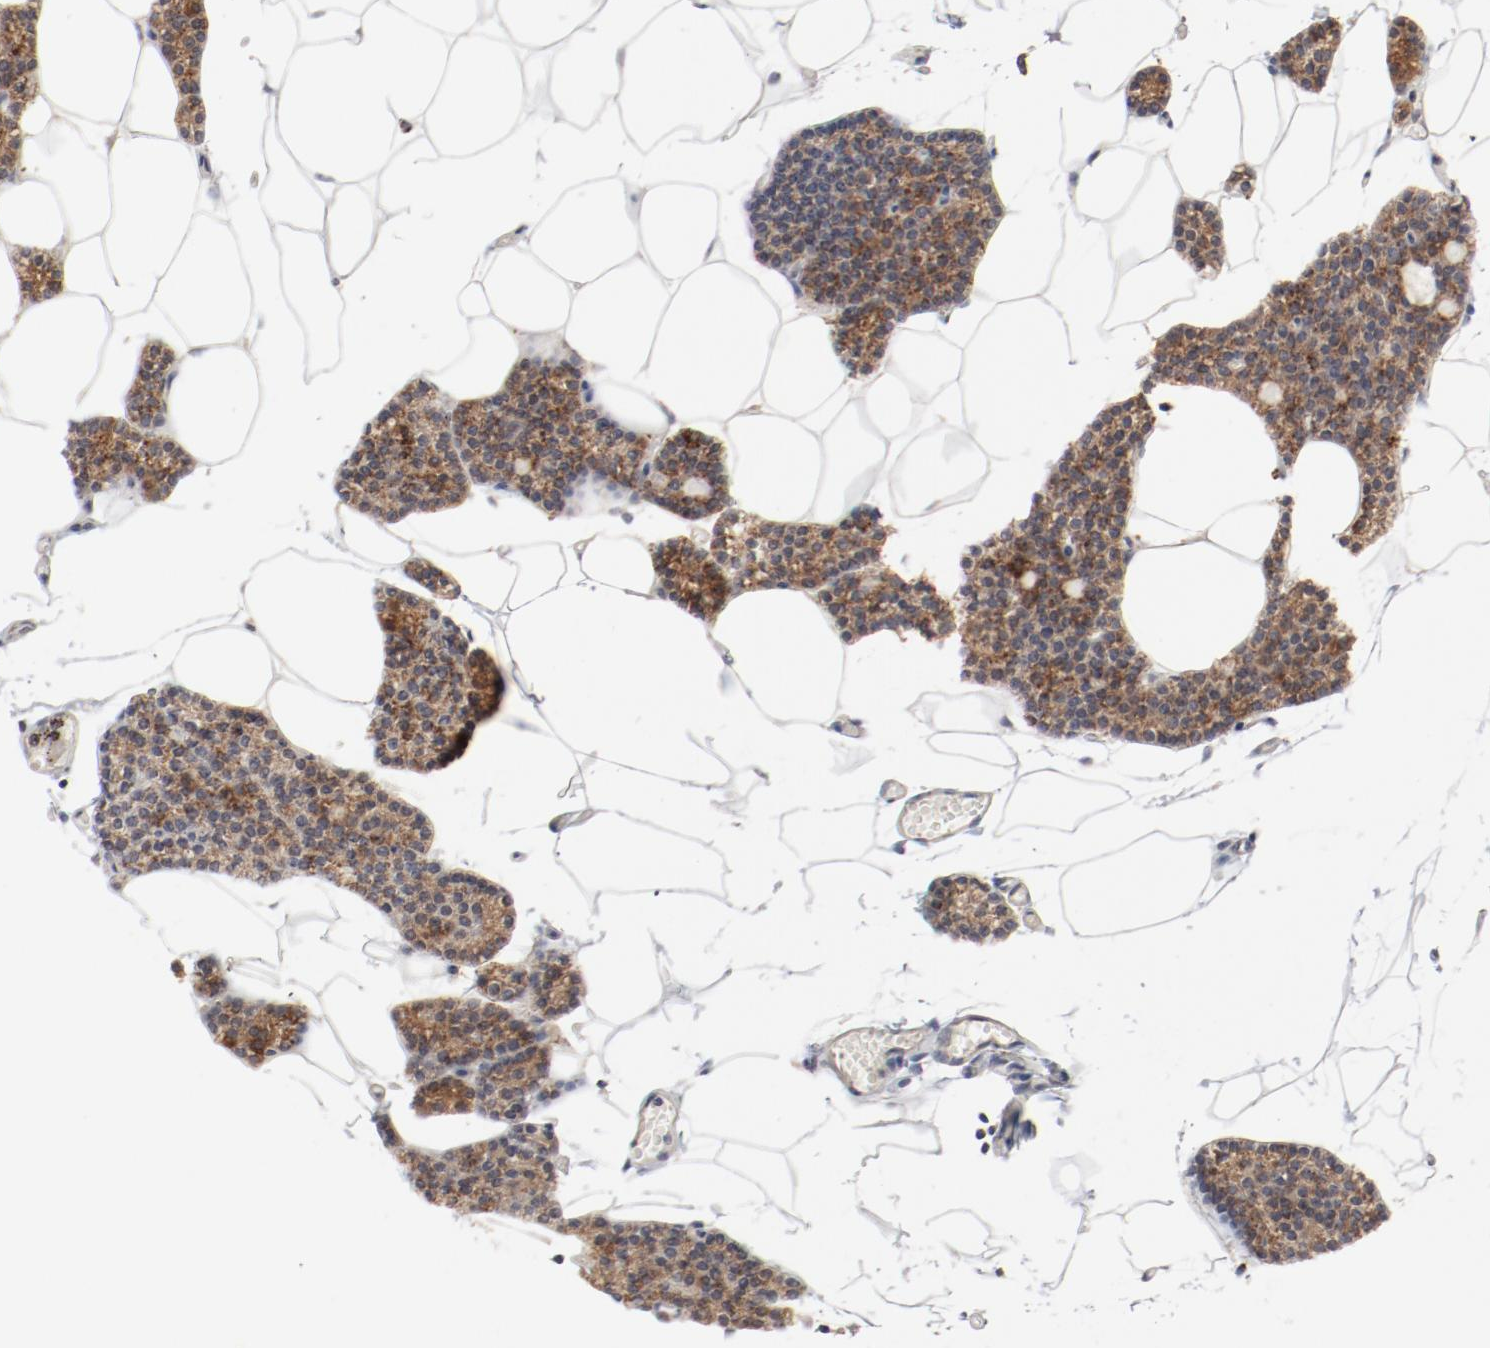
{"staining": {"intensity": "moderate", "quantity": "25%-75%", "location": "cytoplasmic/membranous"}, "tissue": "parathyroid gland", "cell_type": "Glandular cells", "image_type": "normal", "snomed": [{"axis": "morphology", "description": "Normal tissue, NOS"}, {"axis": "topography", "description": "Parathyroid gland"}], "caption": "This is a photomicrograph of immunohistochemistry staining of normal parathyroid gland, which shows moderate staining in the cytoplasmic/membranous of glandular cells.", "gene": "SETD3", "patient": {"sex": "female", "age": 66}}